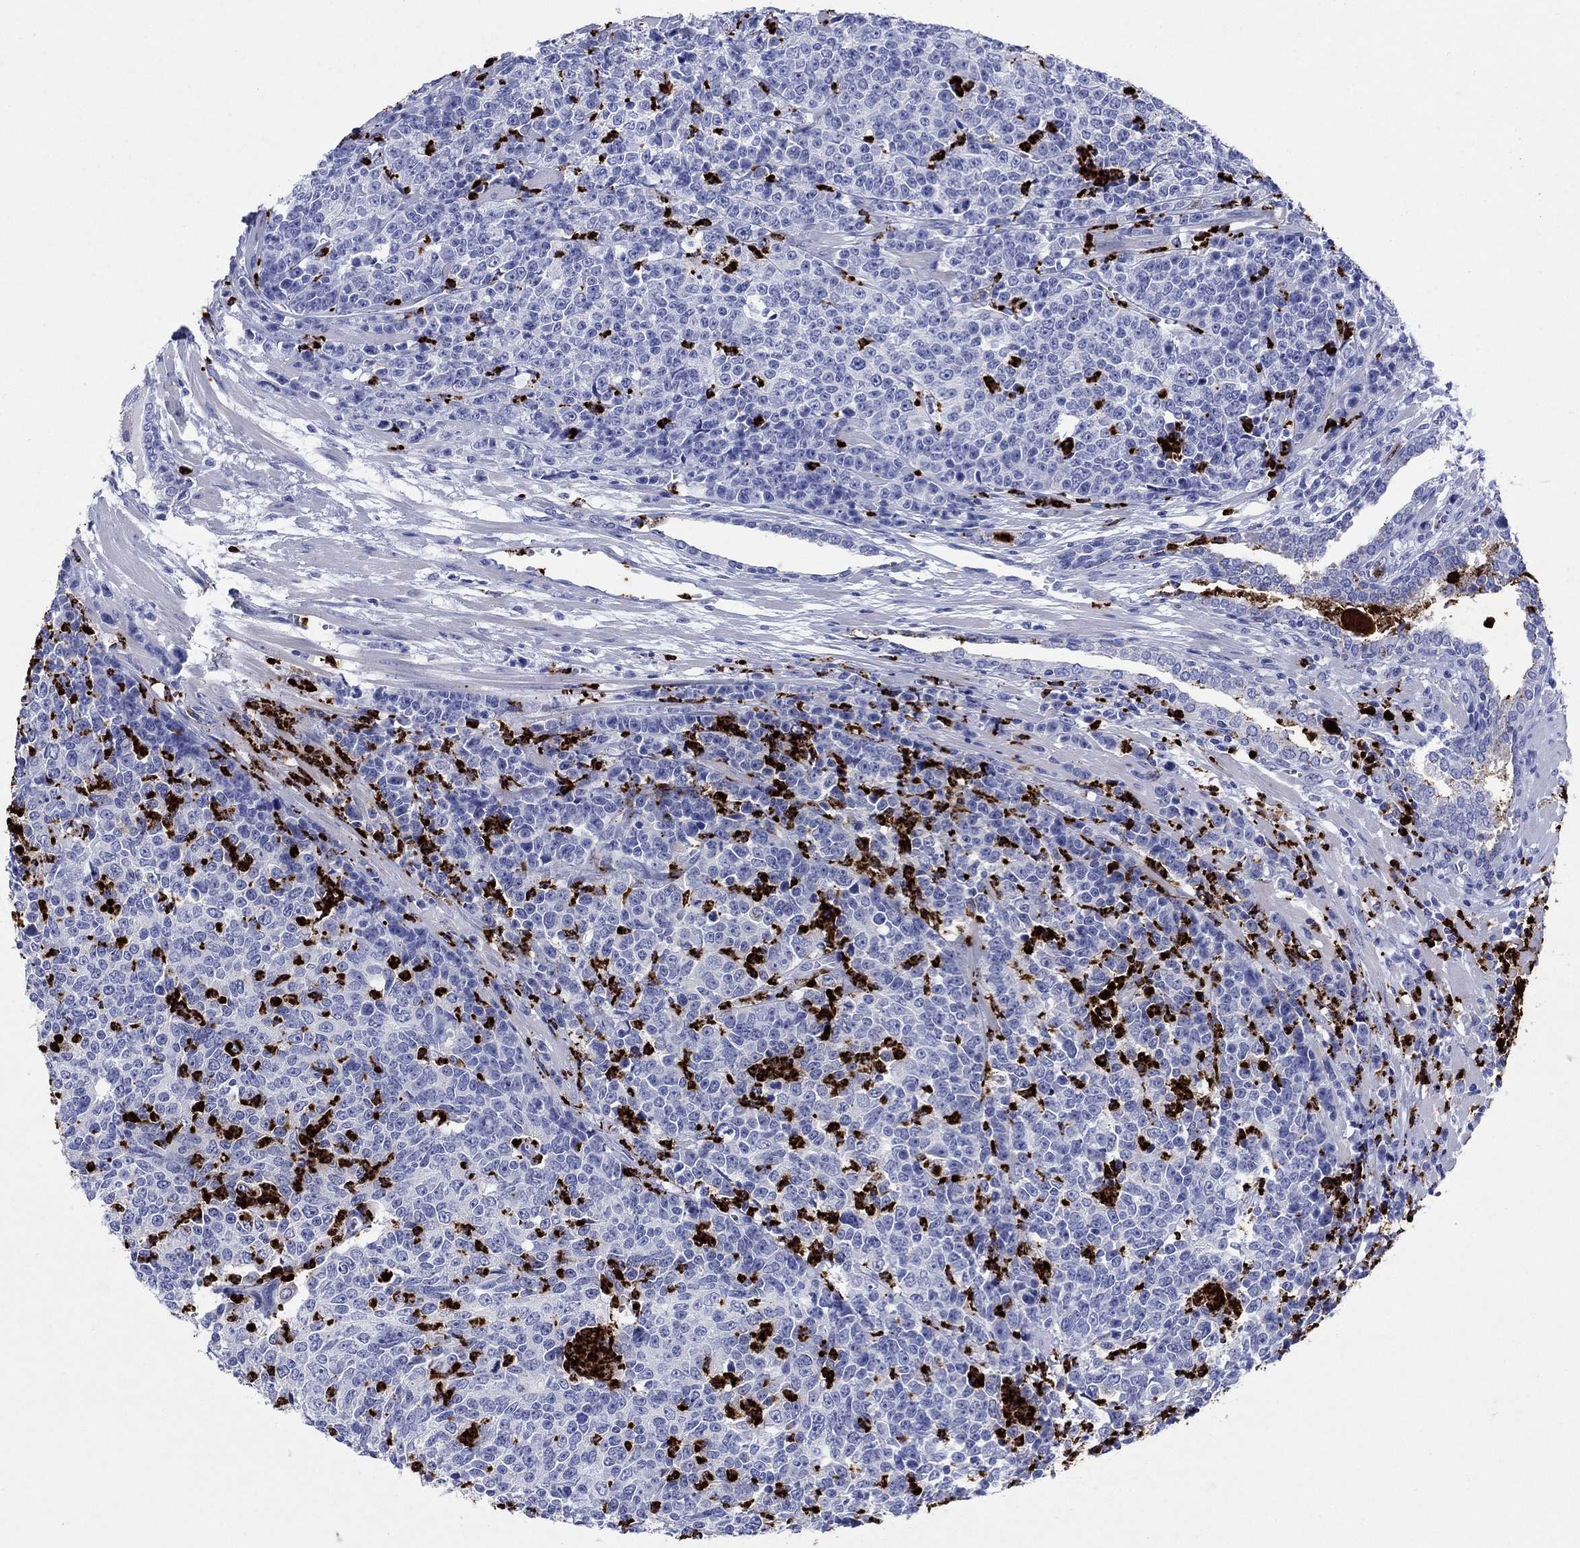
{"staining": {"intensity": "negative", "quantity": "none", "location": "none"}, "tissue": "prostate cancer", "cell_type": "Tumor cells", "image_type": "cancer", "snomed": [{"axis": "morphology", "description": "Adenocarcinoma, NOS"}, {"axis": "topography", "description": "Prostate"}], "caption": "This is a histopathology image of IHC staining of prostate cancer (adenocarcinoma), which shows no staining in tumor cells. The staining is performed using DAB brown chromogen with nuclei counter-stained in using hematoxylin.", "gene": "AZU1", "patient": {"sex": "male", "age": 67}}